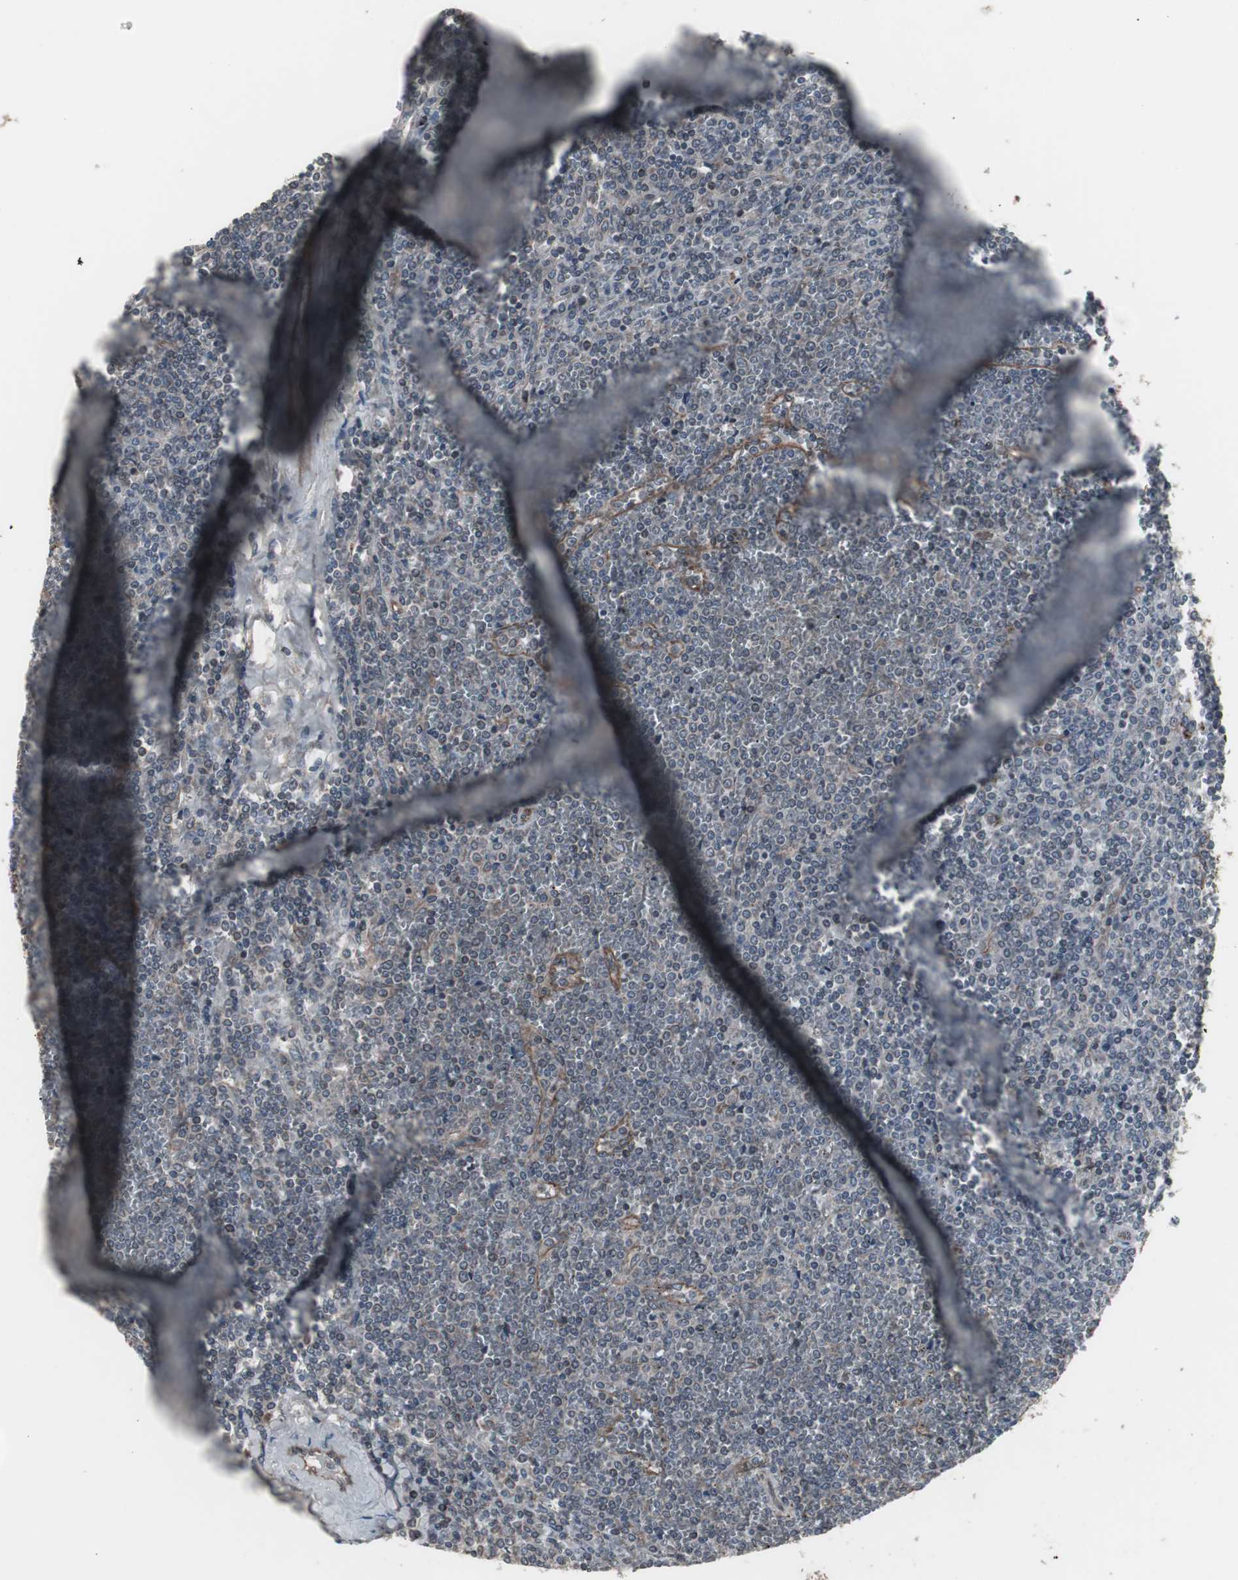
{"staining": {"intensity": "negative", "quantity": "none", "location": "none"}, "tissue": "lymphoma", "cell_type": "Tumor cells", "image_type": "cancer", "snomed": [{"axis": "morphology", "description": "Malignant lymphoma, non-Hodgkin's type, Low grade"}, {"axis": "topography", "description": "Spleen"}], "caption": "Micrograph shows no protein expression in tumor cells of malignant lymphoma, non-Hodgkin's type (low-grade) tissue.", "gene": "SSTR2", "patient": {"sex": "female", "age": 19}}